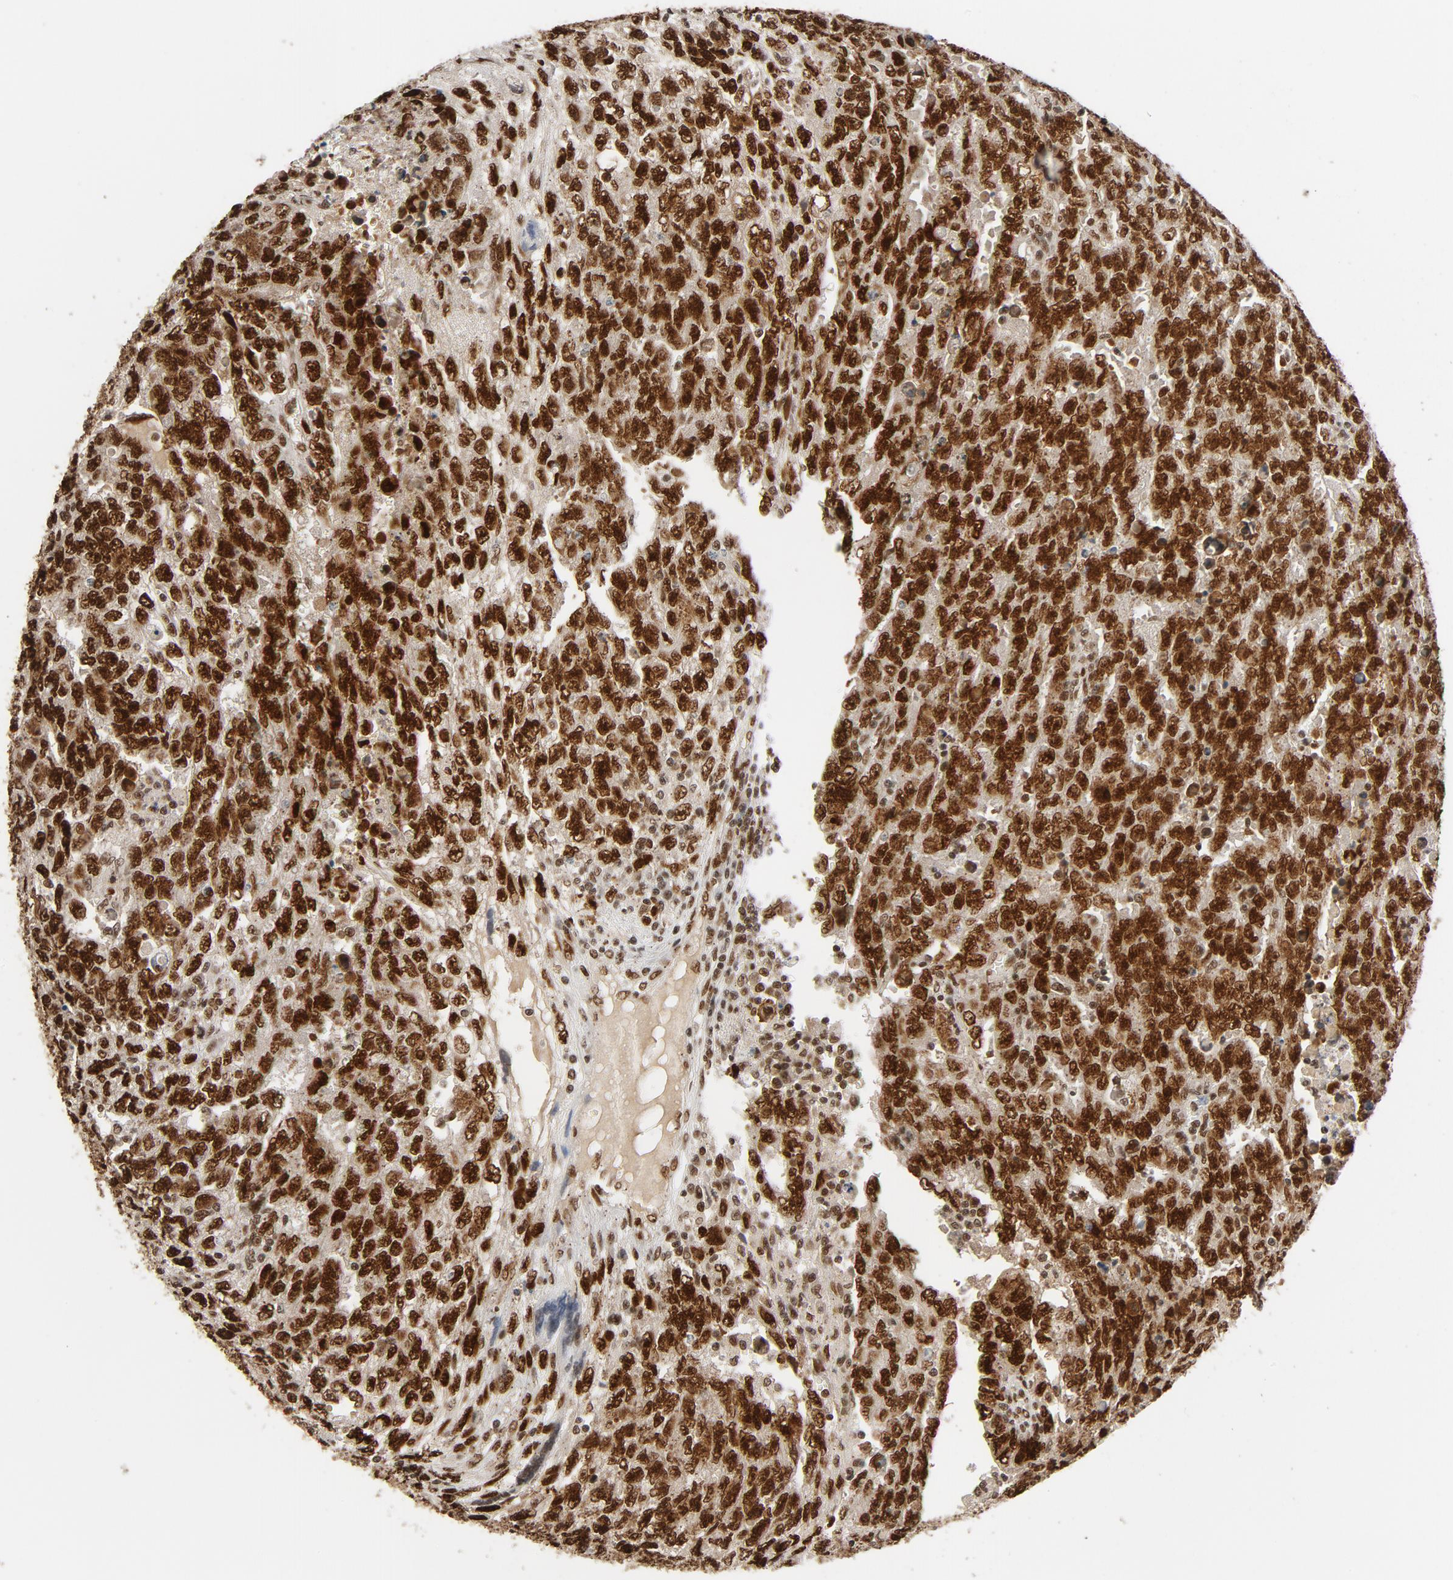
{"staining": {"intensity": "strong", "quantity": ">75%", "location": "nuclear"}, "tissue": "testis cancer", "cell_type": "Tumor cells", "image_type": "cancer", "snomed": [{"axis": "morphology", "description": "Carcinoma, Embryonal, NOS"}, {"axis": "topography", "description": "Testis"}], "caption": "Strong nuclear expression for a protein is appreciated in approximately >75% of tumor cells of testis cancer using immunohistochemistry.", "gene": "SMARCD1", "patient": {"sex": "male", "age": 28}}